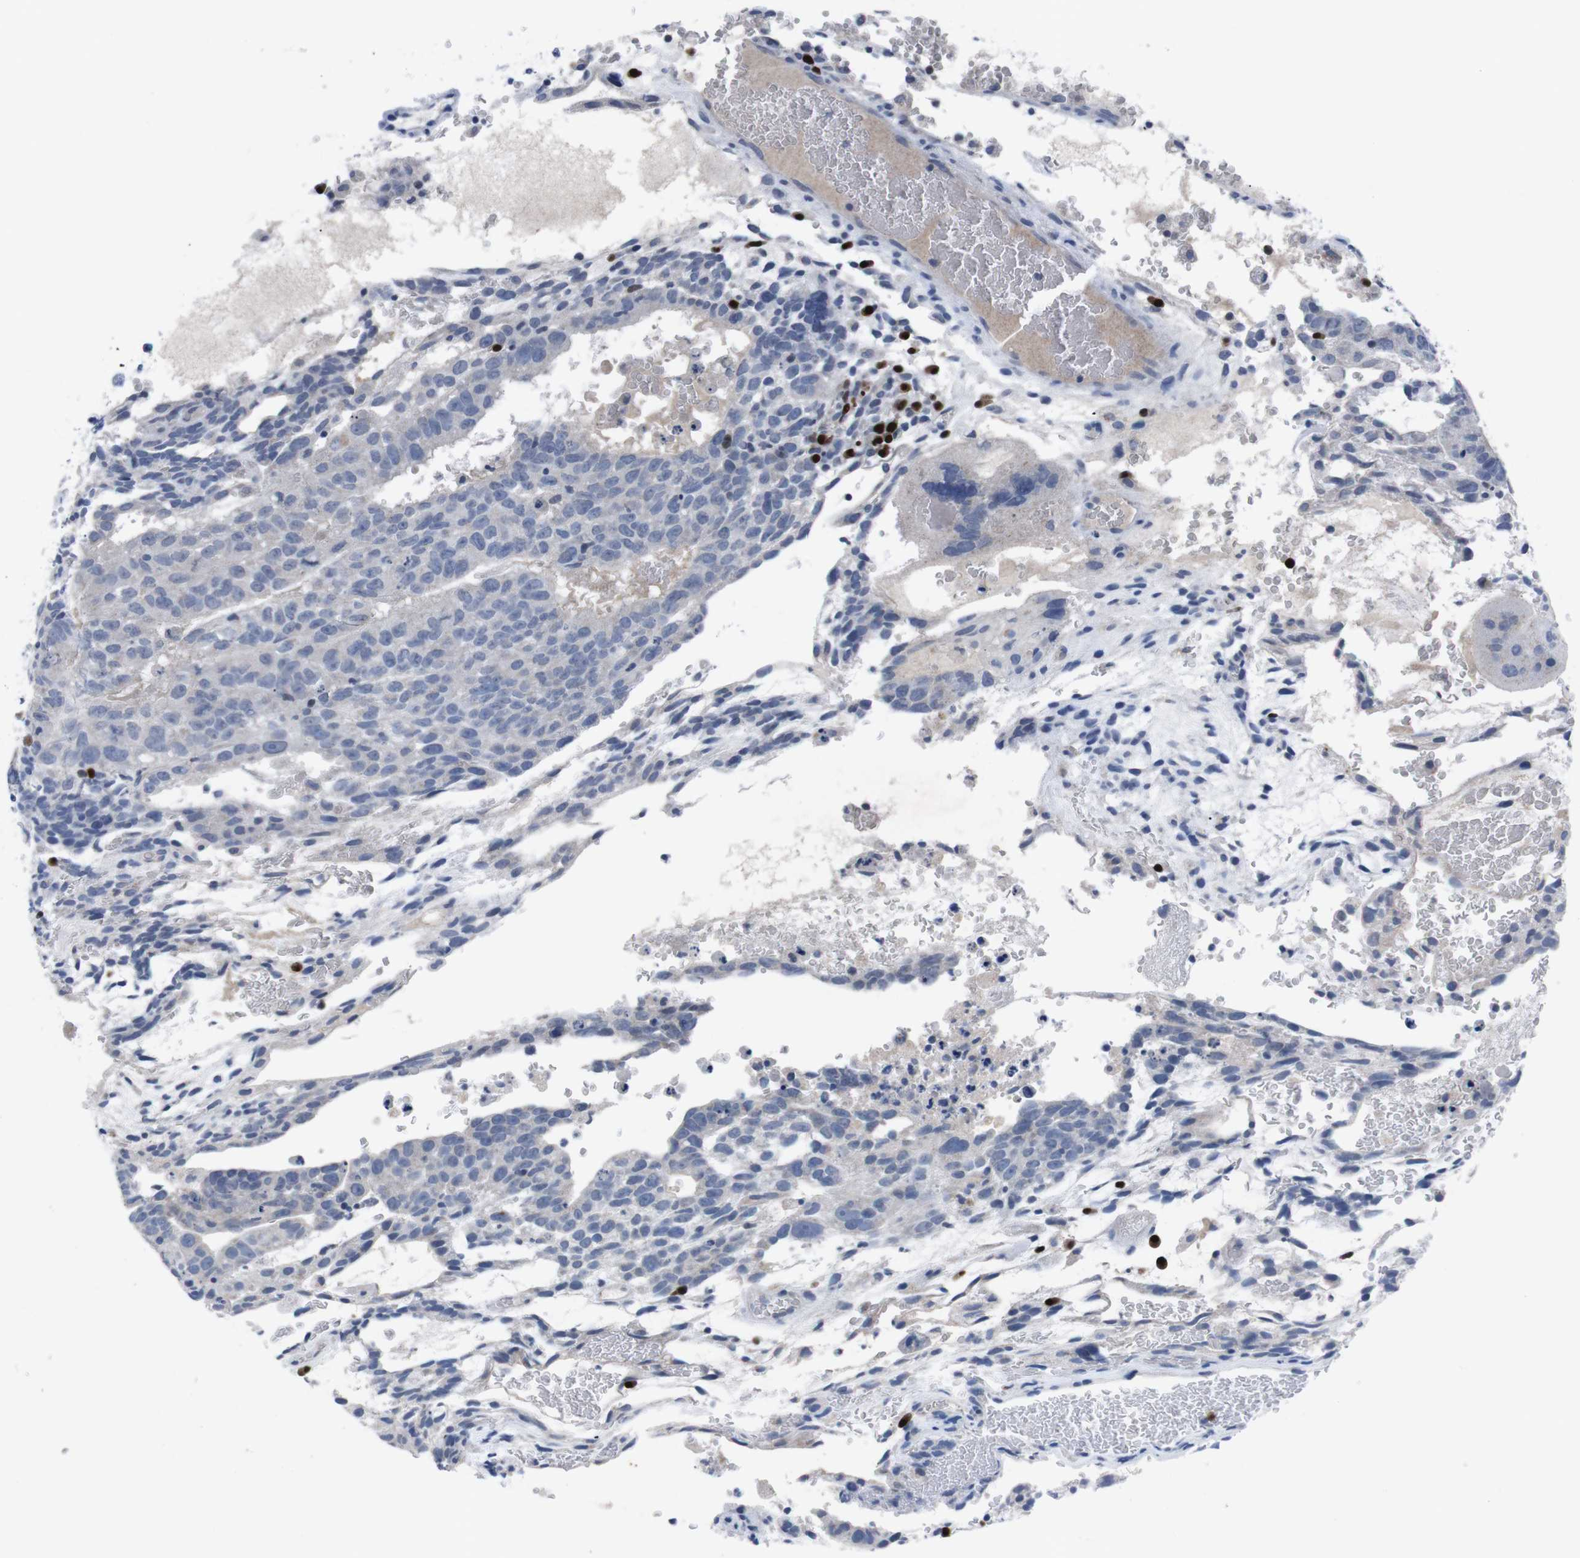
{"staining": {"intensity": "negative", "quantity": "none", "location": "none"}, "tissue": "testis cancer", "cell_type": "Tumor cells", "image_type": "cancer", "snomed": [{"axis": "morphology", "description": "Seminoma, NOS"}, {"axis": "morphology", "description": "Carcinoma, Embryonal, NOS"}, {"axis": "topography", "description": "Testis"}], "caption": "Testis cancer (seminoma) was stained to show a protein in brown. There is no significant positivity in tumor cells. Nuclei are stained in blue.", "gene": "IRF4", "patient": {"sex": "male", "age": 52}}